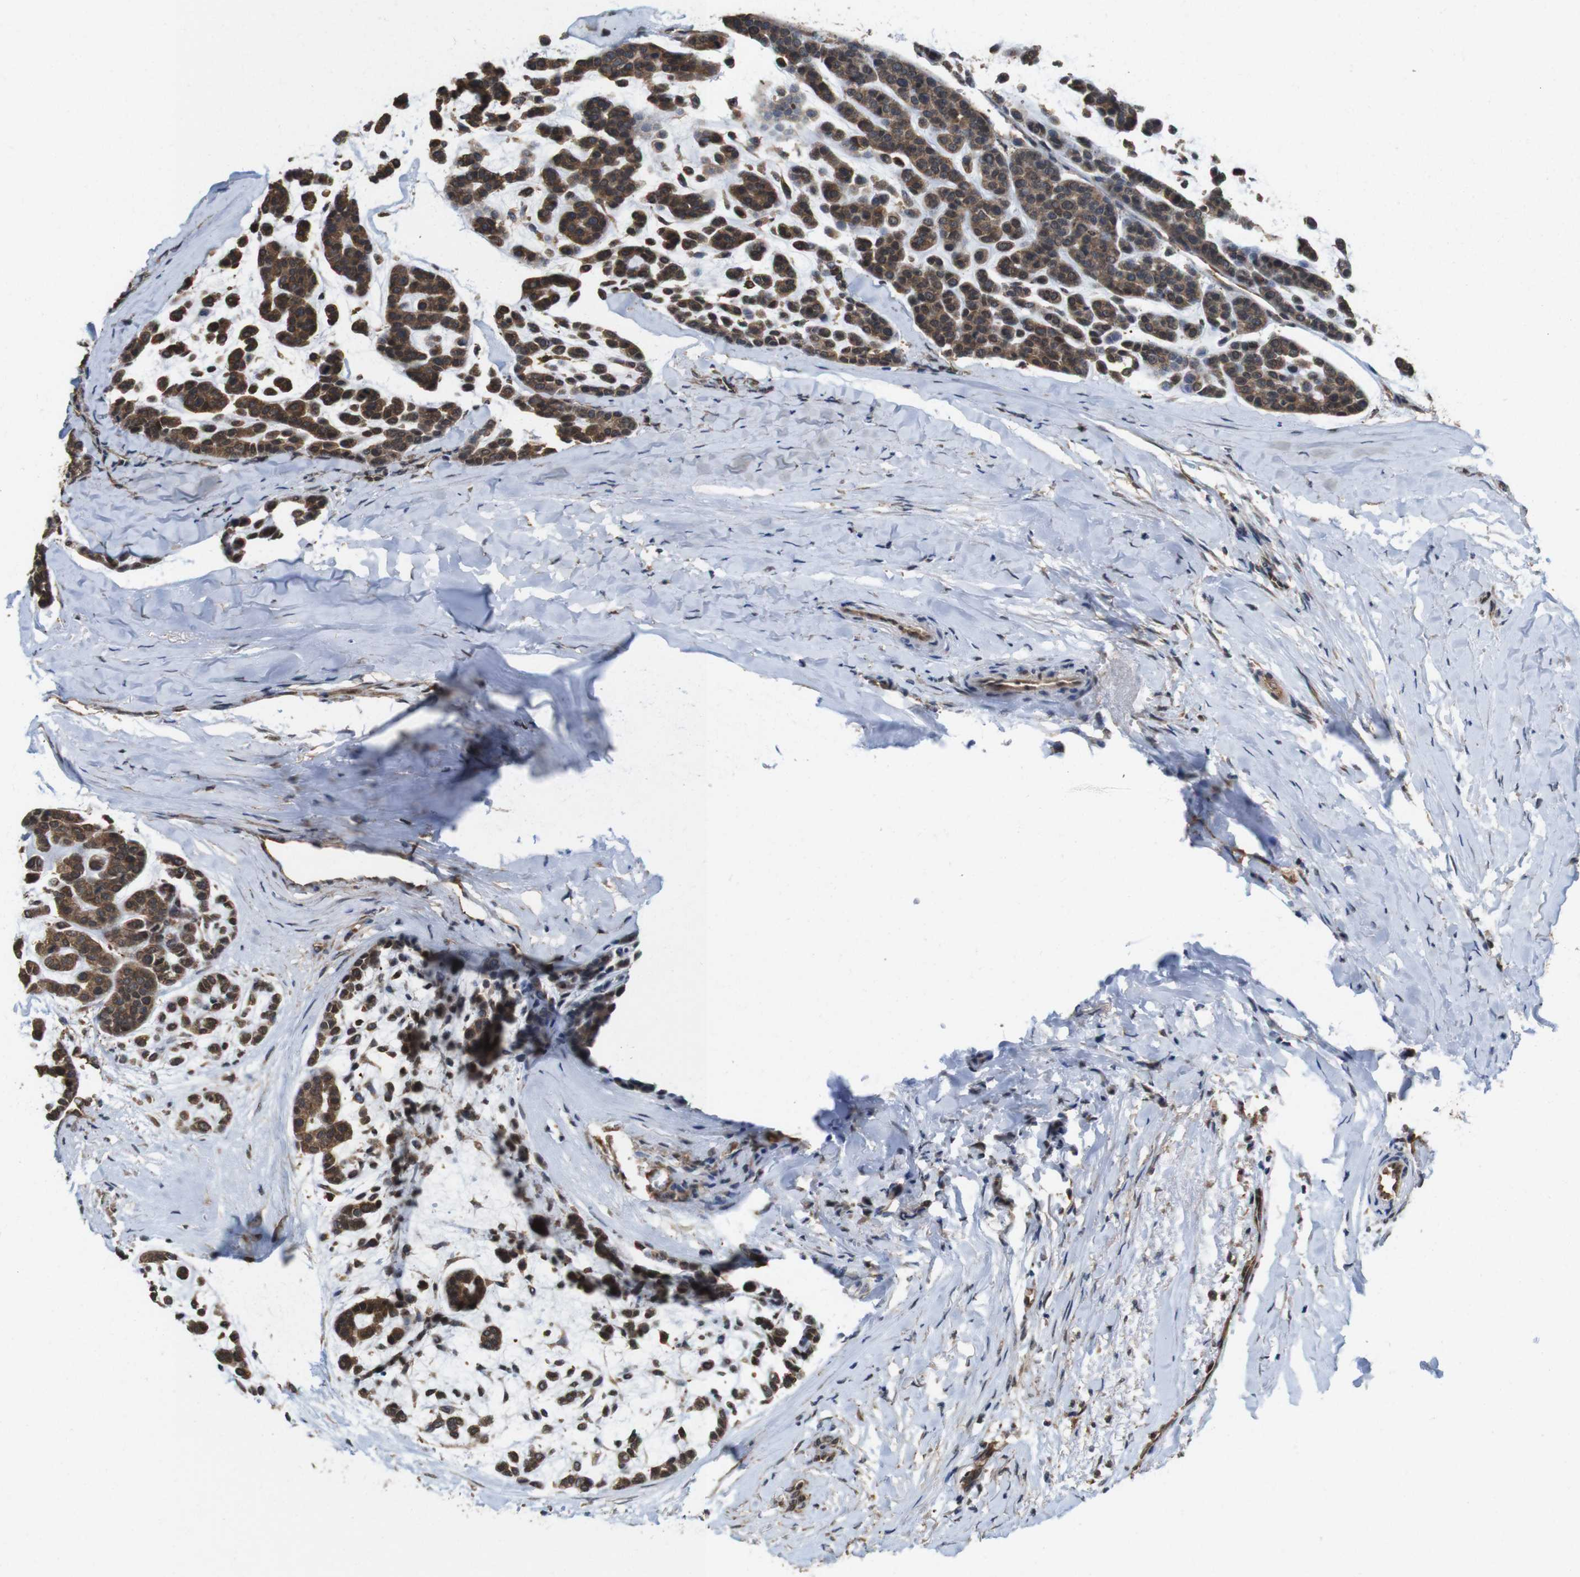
{"staining": {"intensity": "moderate", "quantity": ">75%", "location": "cytoplasmic/membranous"}, "tissue": "head and neck cancer", "cell_type": "Tumor cells", "image_type": "cancer", "snomed": [{"axis": "morphology", "description": "Adenocarcinoma, NOS"}, {"axis": "morphology", "description": "Adenoma, NOS"}, {"axis": "topography", "description": "Head-Neck"}], "caption": "This histopathology image reveals head and neck cancer stained with IHC to label a protein in brown. The cytoplasmic/membranous of tumor cells show moderate positivity for the protein. Nuclei are counter-stained blue.", "gene": "YWHAG", "patient": {"sex": "female", "age": 55}}